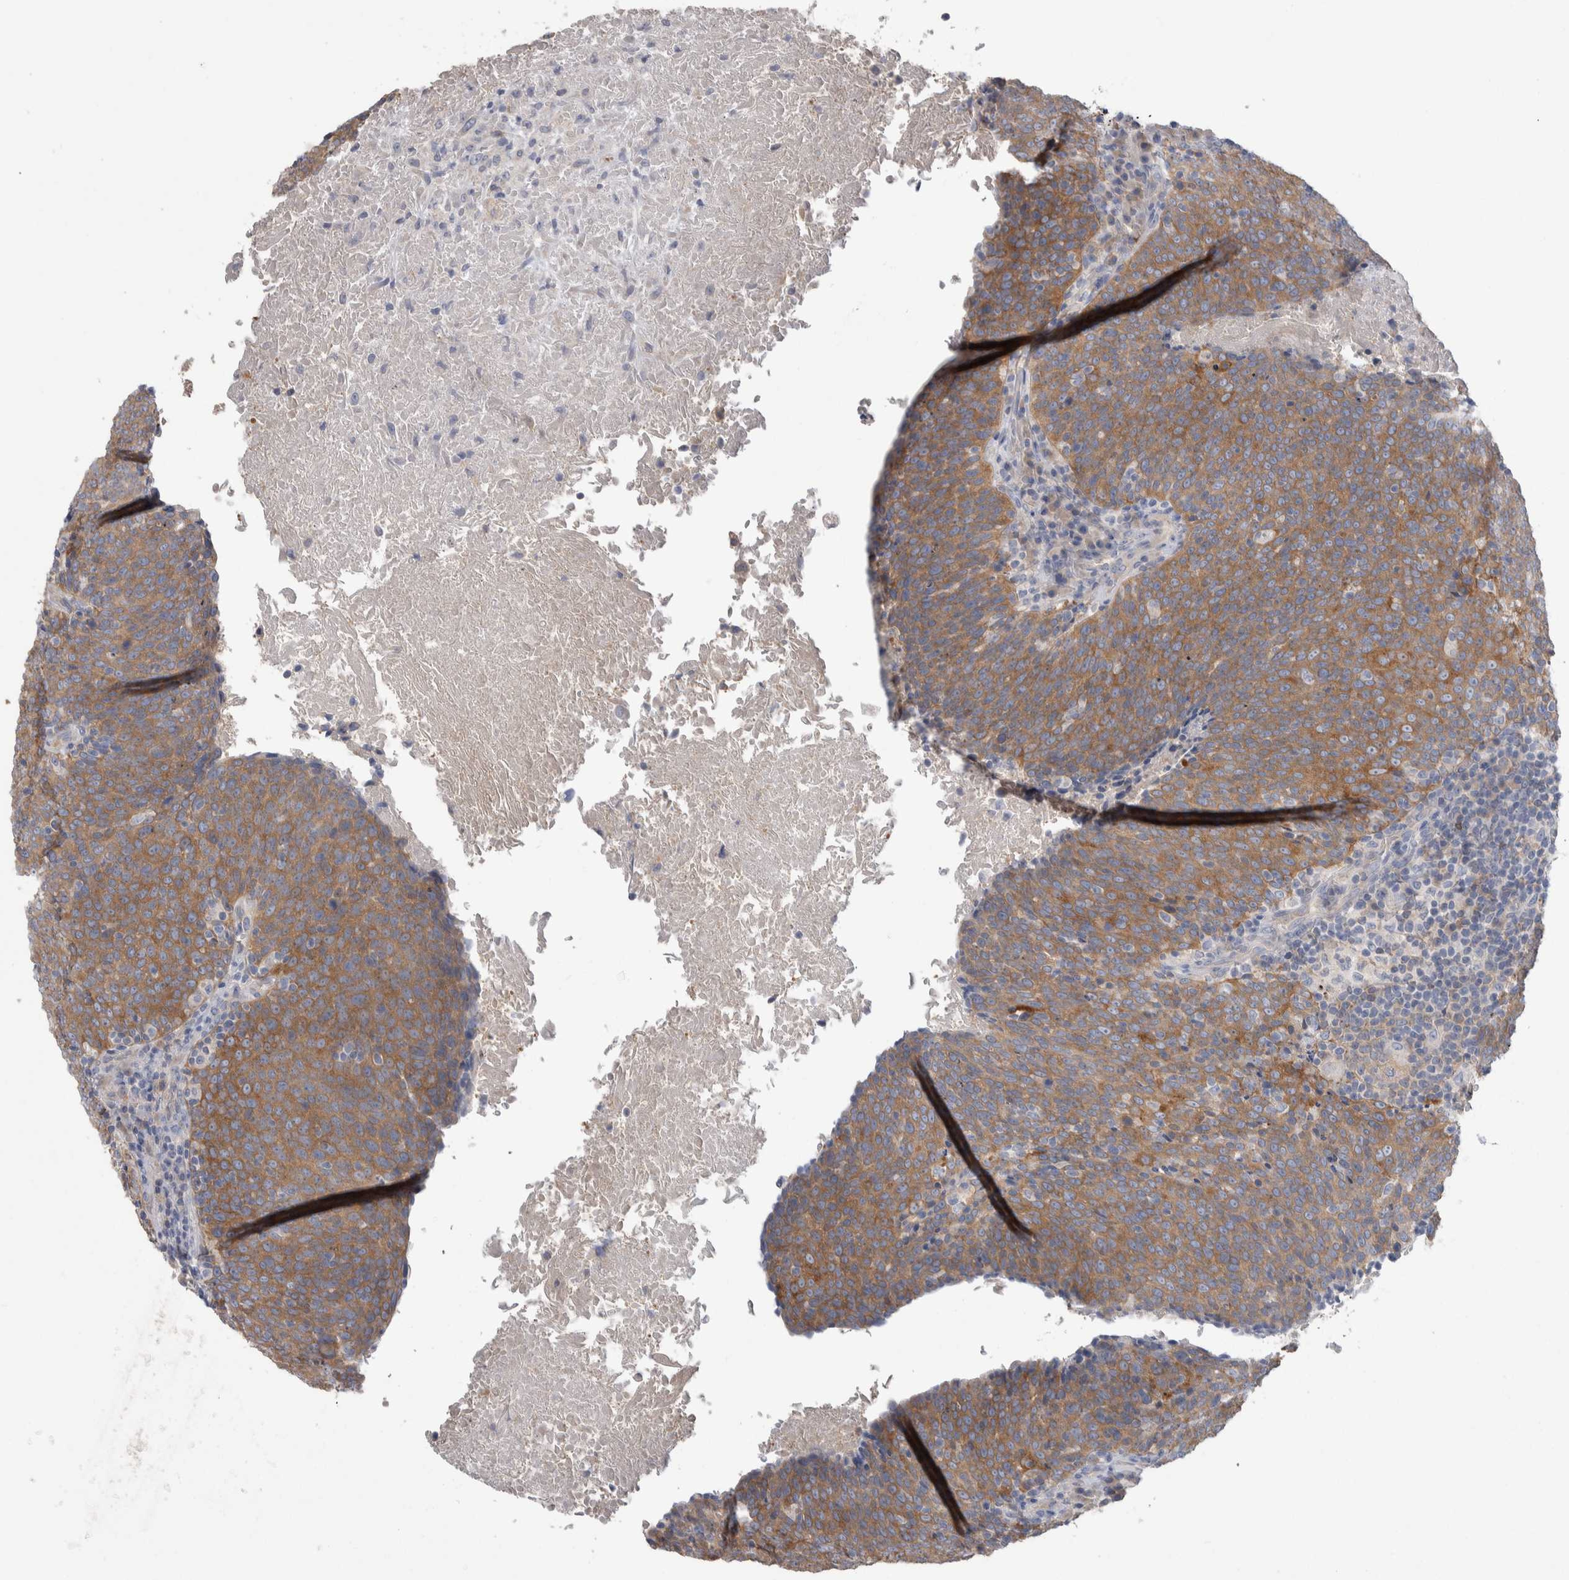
{"staining": {"intensity": "moderate", "quantity": ">75%", "location": "cytoplasmic/membranous"}, "tissue": "head and neck cancer", "cell_type": "Tumor cells", "image_type": "cancer", "snomed": [{"axis": "morphology", "description": "Squamous cell carcinoma, NOS"}, {"axis": "morphology", "description": "Squamous cell carcinoma, metastatic, NOS"}, {"axis": "topography", "description": "Lymph node"}, {"axis": "topography", "description": "Head-Neck"}], "caption": "Immunohistochemistry (IHC) image of human head and neck cancer stained for a protein (brown), which displays medium levels of moderate cytoplasmic/membranous expression in about >75% of tumor cells.", "gene": "GPHN", "patient": {"sex": "male", "age": 62}}